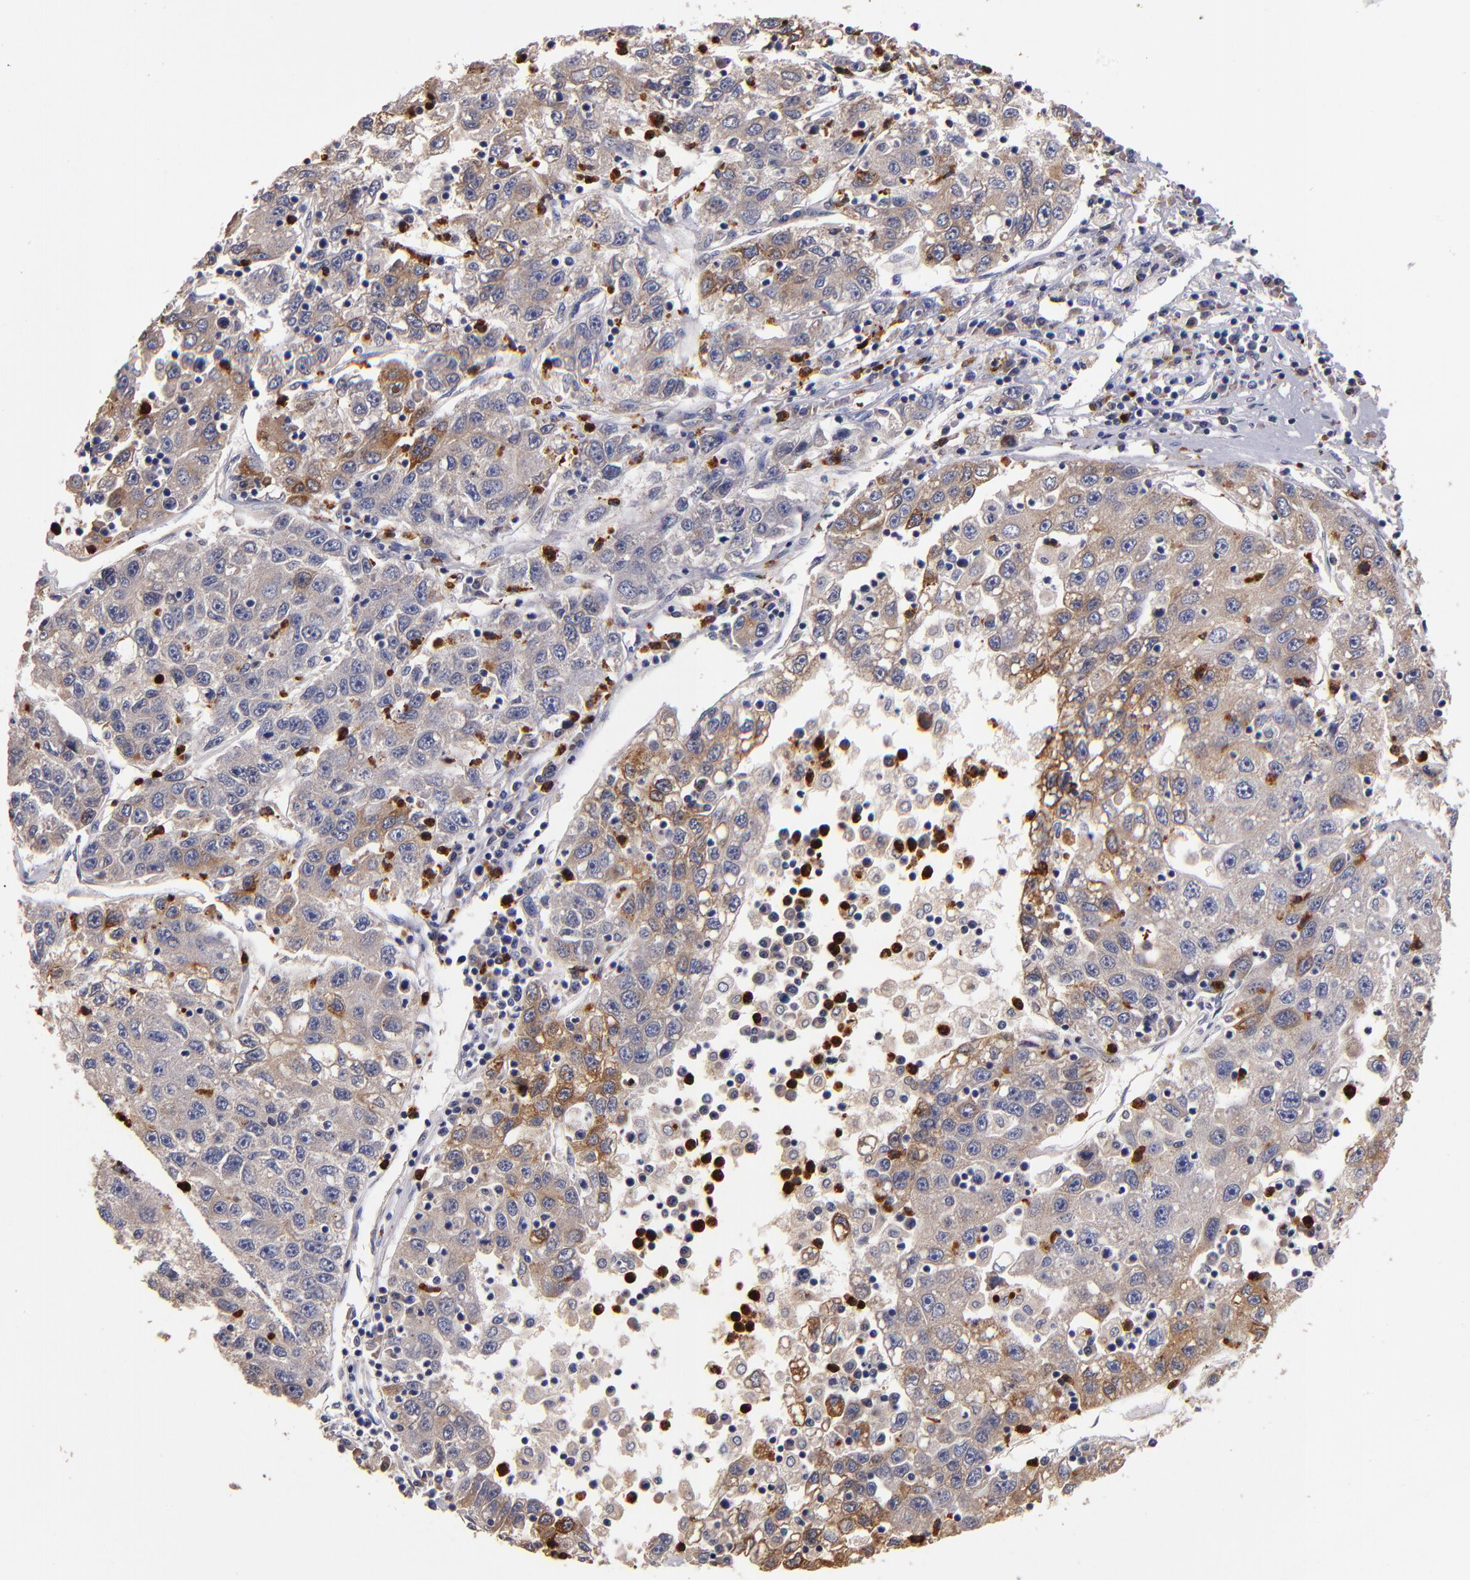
{"staining": {"intensity": "moderate", "quantity": "25%-75%", "location": "cytoplasmic/membranous"}, "tissue": "liver cancer", "cell_type": "Tumor cells", "image_type": "cancer", "snomed": [{"axis": "morphology", "description": "Carcinoma, Hepatocellular, NOS"}, {"axis": "topography", "description": "Liver"}], "caption": "High-magnification brightfield microscopy of hepatocellular carcinoma (liver) stained with DAB (3,3'-diaminobenzidine) (brown) and counterstained with hematoxylin (blue). tumor cells exhibit moderate cytoplasmic/membranous positivity is seen in about25%-75% of cells.", "gene": "TTLL12", "patient": {"sex": "male", "age": 49}}